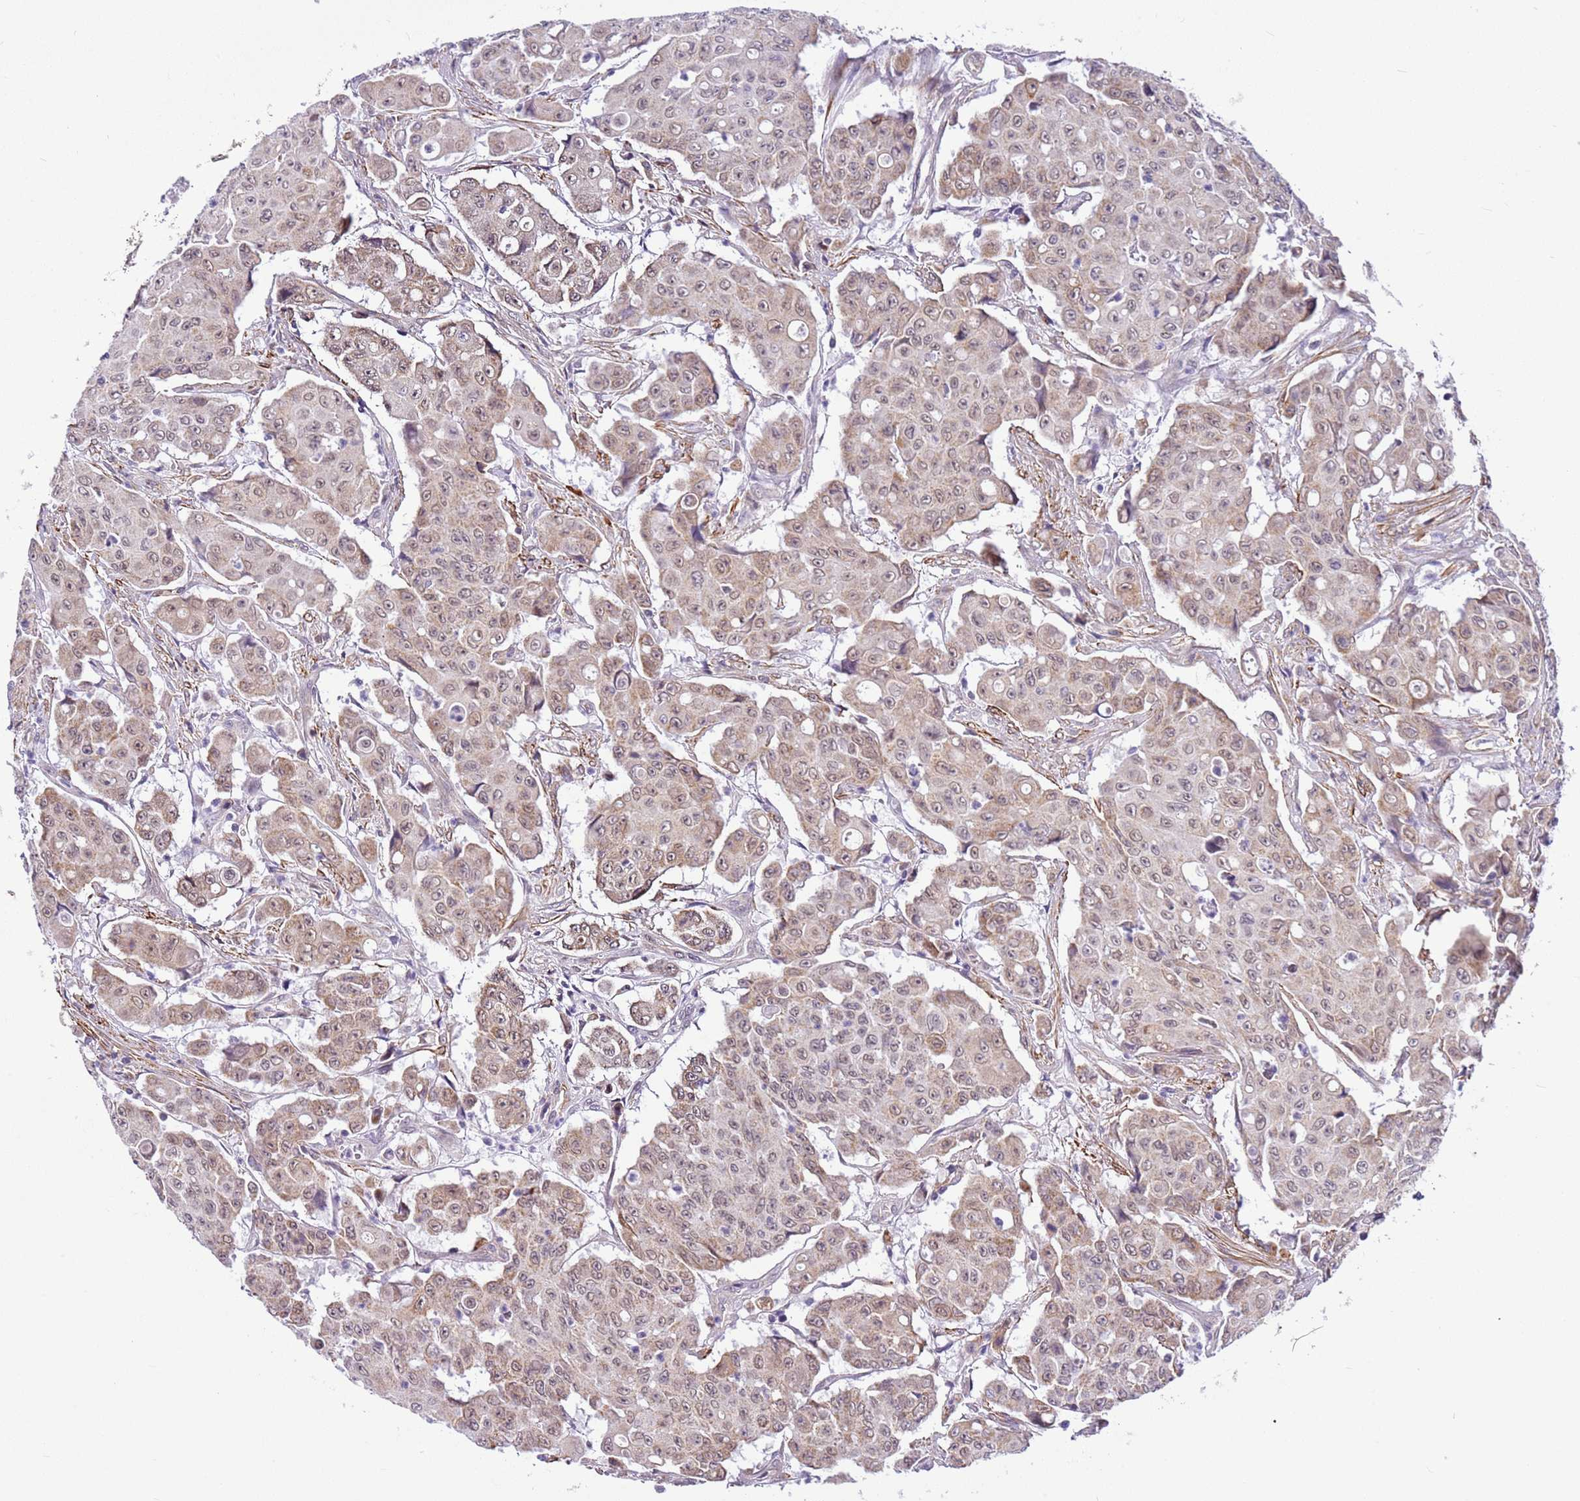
{"staining": {"intensity": "weak", "quantity": ">75%", "location": "cytoplasmic/membranous,nuclear"}, "tissue": "colorectal cancer", "cell_type": "Tumor cells", "image_type": "cancer", "snomed": [{"axis": "morphology", "description": "Adenocarcinoma, NOS"}, {"axis": "topography", "description": "Colon"}], "caption": "Tumor cells demonstrate weak cytoplasmic/membranous and nuclear positivity in approximately >75% of cells in colorectal cancer (adenocarcinoma).", "gene": "SMIM4", "patient": {"sex": "male", "age": 51}}